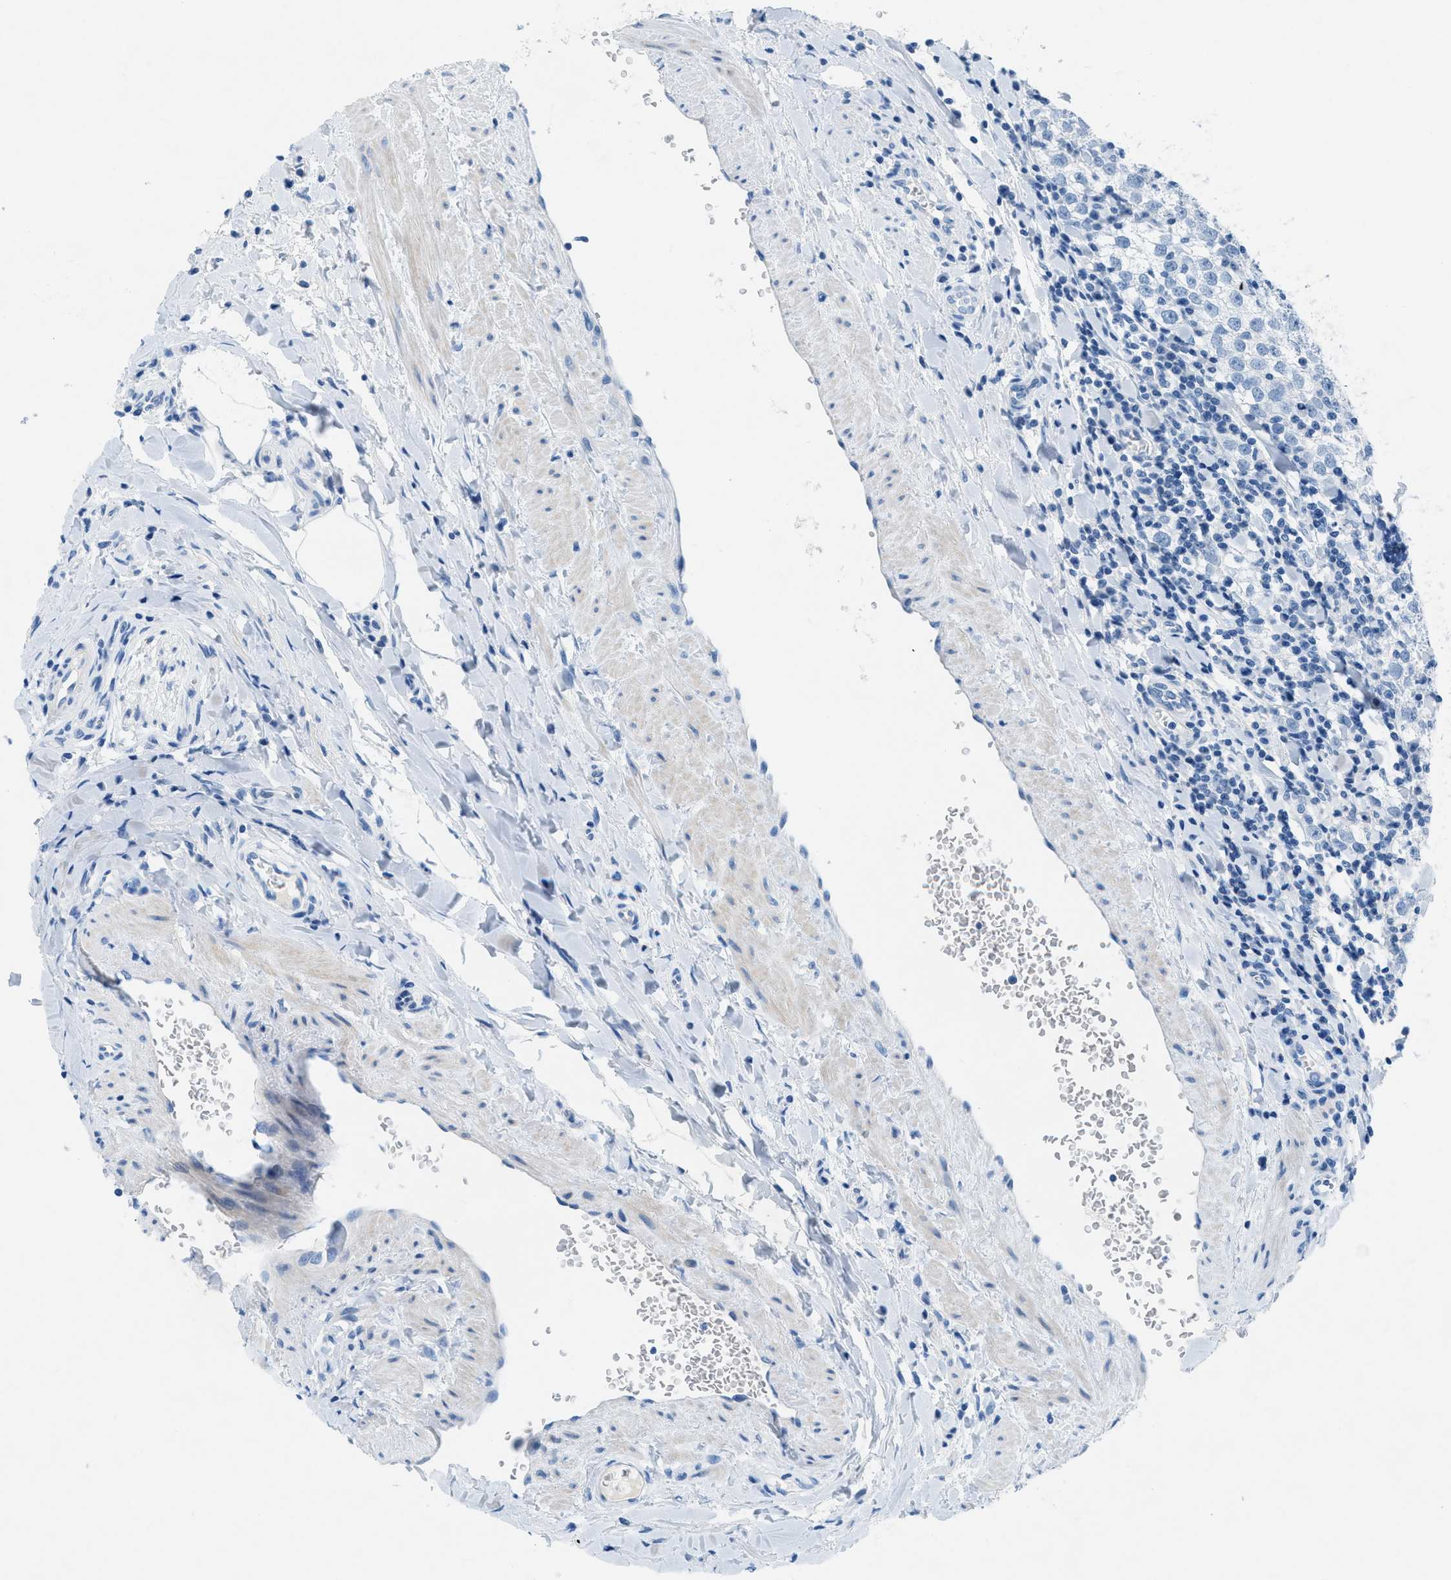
{"staining": {"intensity": "negative", "quantity": "none", "location": "none"}, "tissue": "testis cancer", "cell_type": "Tumor cells", "image_type": "cancer", "snomed": [{"axis": "morphology", "description": "Seminoma, NOS"}, {"axis": "morphology", "description": "Carcinoma, Embryonal, NOS"}, {"axis": "topography", "description": "Testis"}], "caption": "Seminoma (testis) stained for a protein using immunohistochemistry displays no staining tumor cells.", "gene": "GALNT17", "patient": {"sex": "male", "age": 36}}